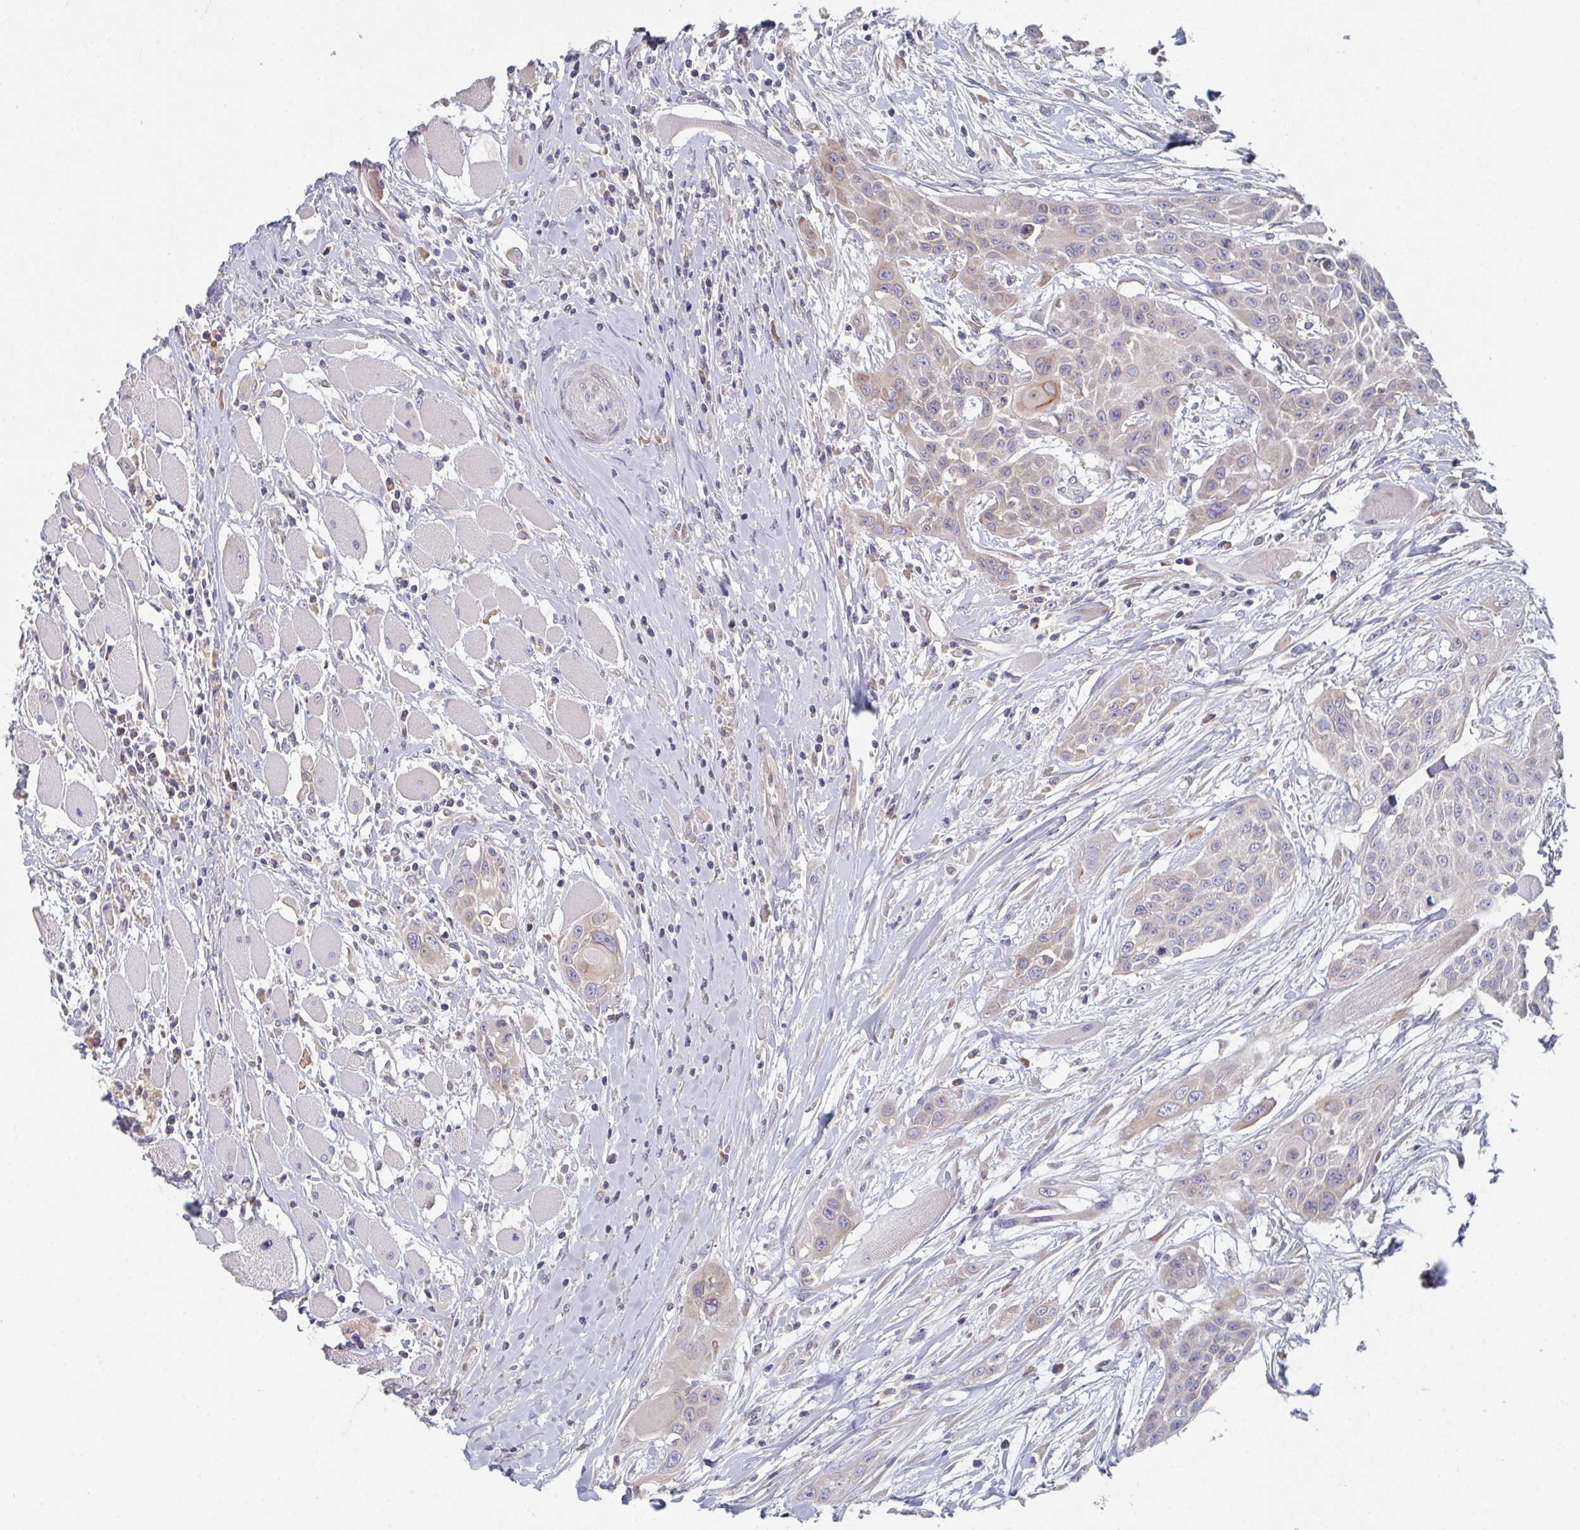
{"staining": {"intensity": "negative", "quantity": "none", "location": "none"}, "tissue": "head and neck cancer", "cell_type": "Tumor cells", "image_type": "cancer", "snomed": [{"axis": "morphology", "description": "Squamous cell carcinoma, NOS"}, {"axis": "topography", "description": "Head-Neck"}], "caption": "DAB immunohistochemical staining of head and neck squamous cell carcinoma reveals no significant staining in tumor cells.", "gene": "ELOVL1", "patient": {"sex": "female", "age": 73}}